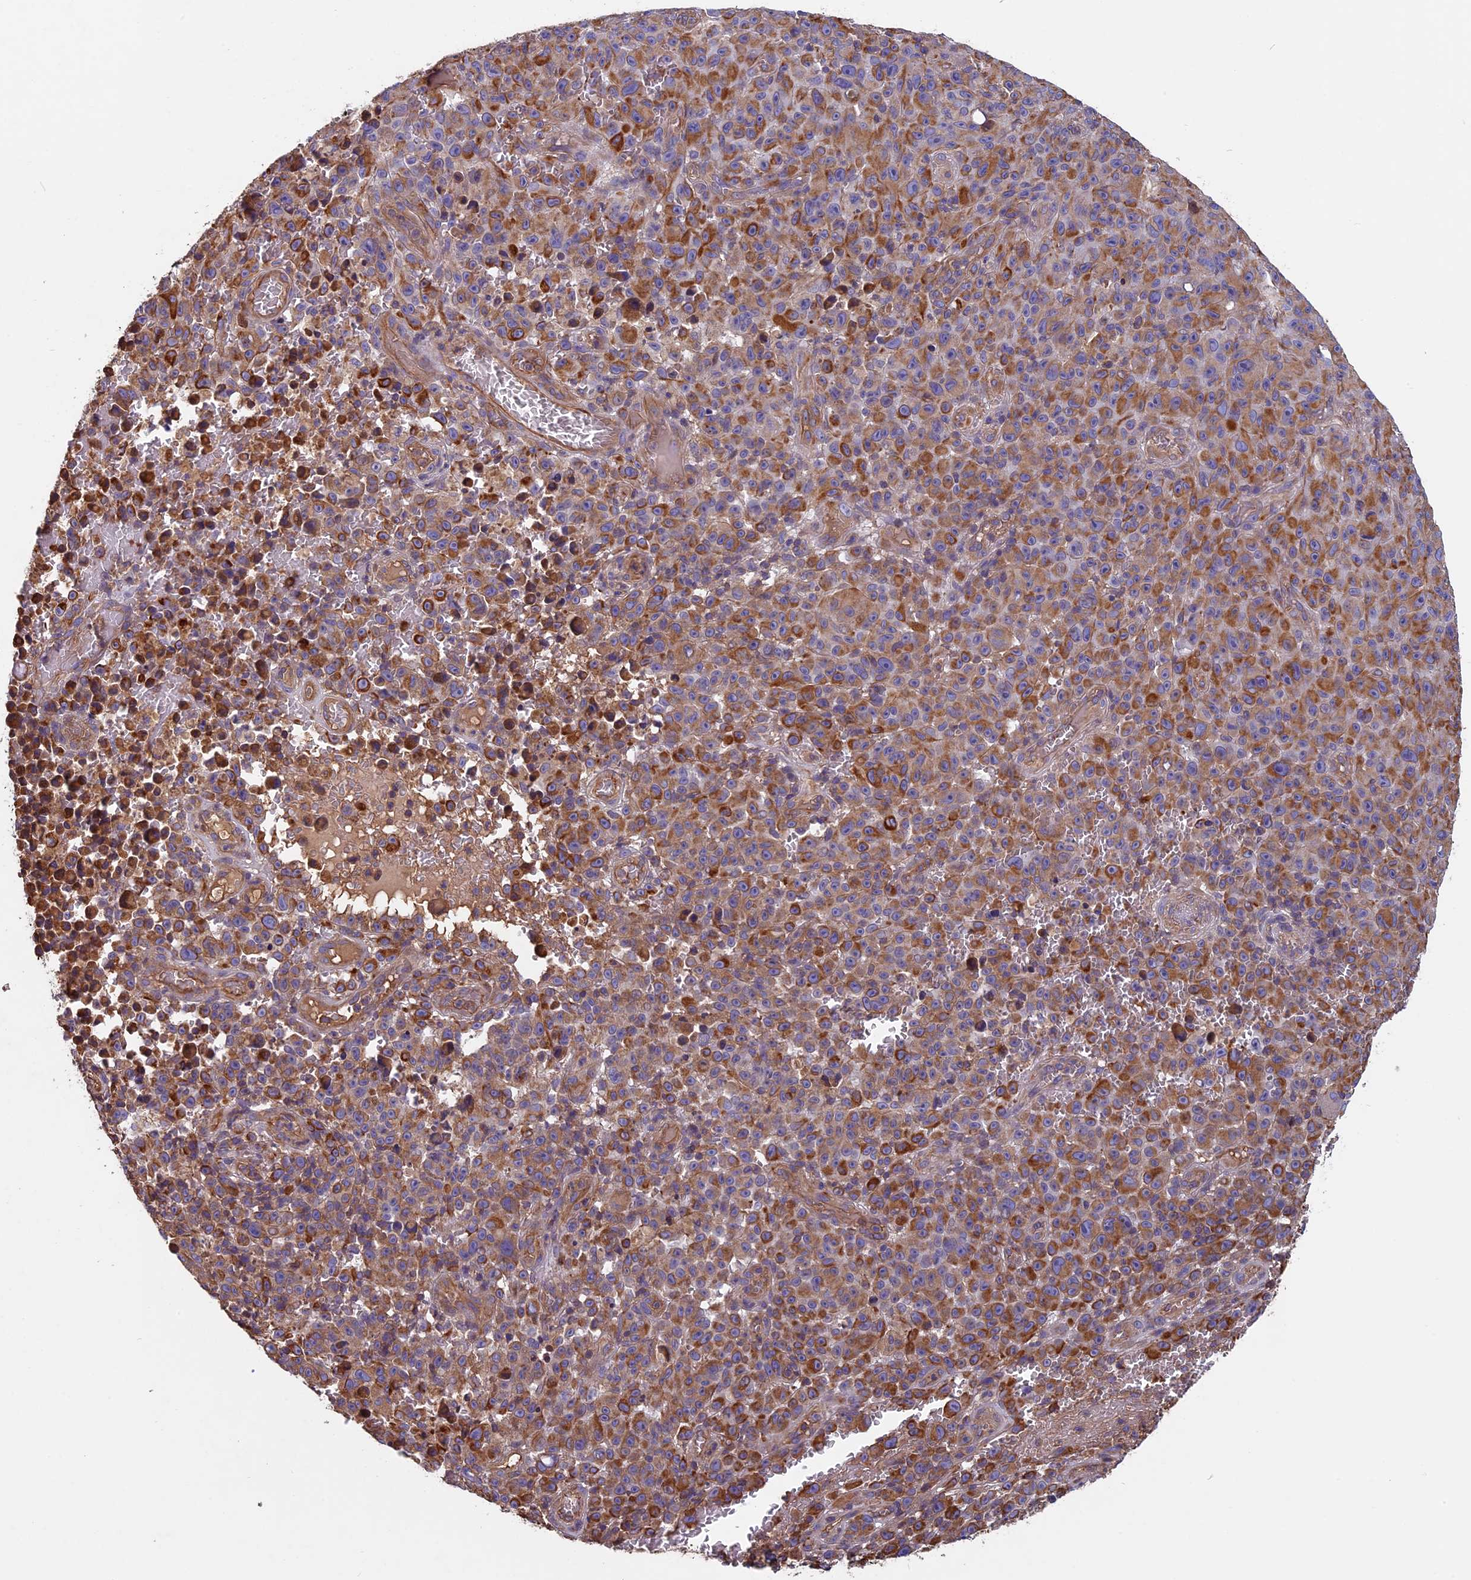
{"staining": {"intensity": "moderate", "quantity": ">75%", "location": "cytoplasmic/membranous"}, "tissue": "melanoma", "cell_type": "Tumor cells", "image_type": "cancer", "snomed": [{"axis": "morphology", "description": "Malignant melanoma, NOS"}, {"axis": "topography", "description": "Skin"}], "caption": "IHC micrograph of melanoma stained for a protein (brown), which shows medium levels of moderate cytoplasmic/membranous expression in about >75% of tumor cells.", "gene": "CCDC153", "patient": {"sex": "female", "age": 82}}